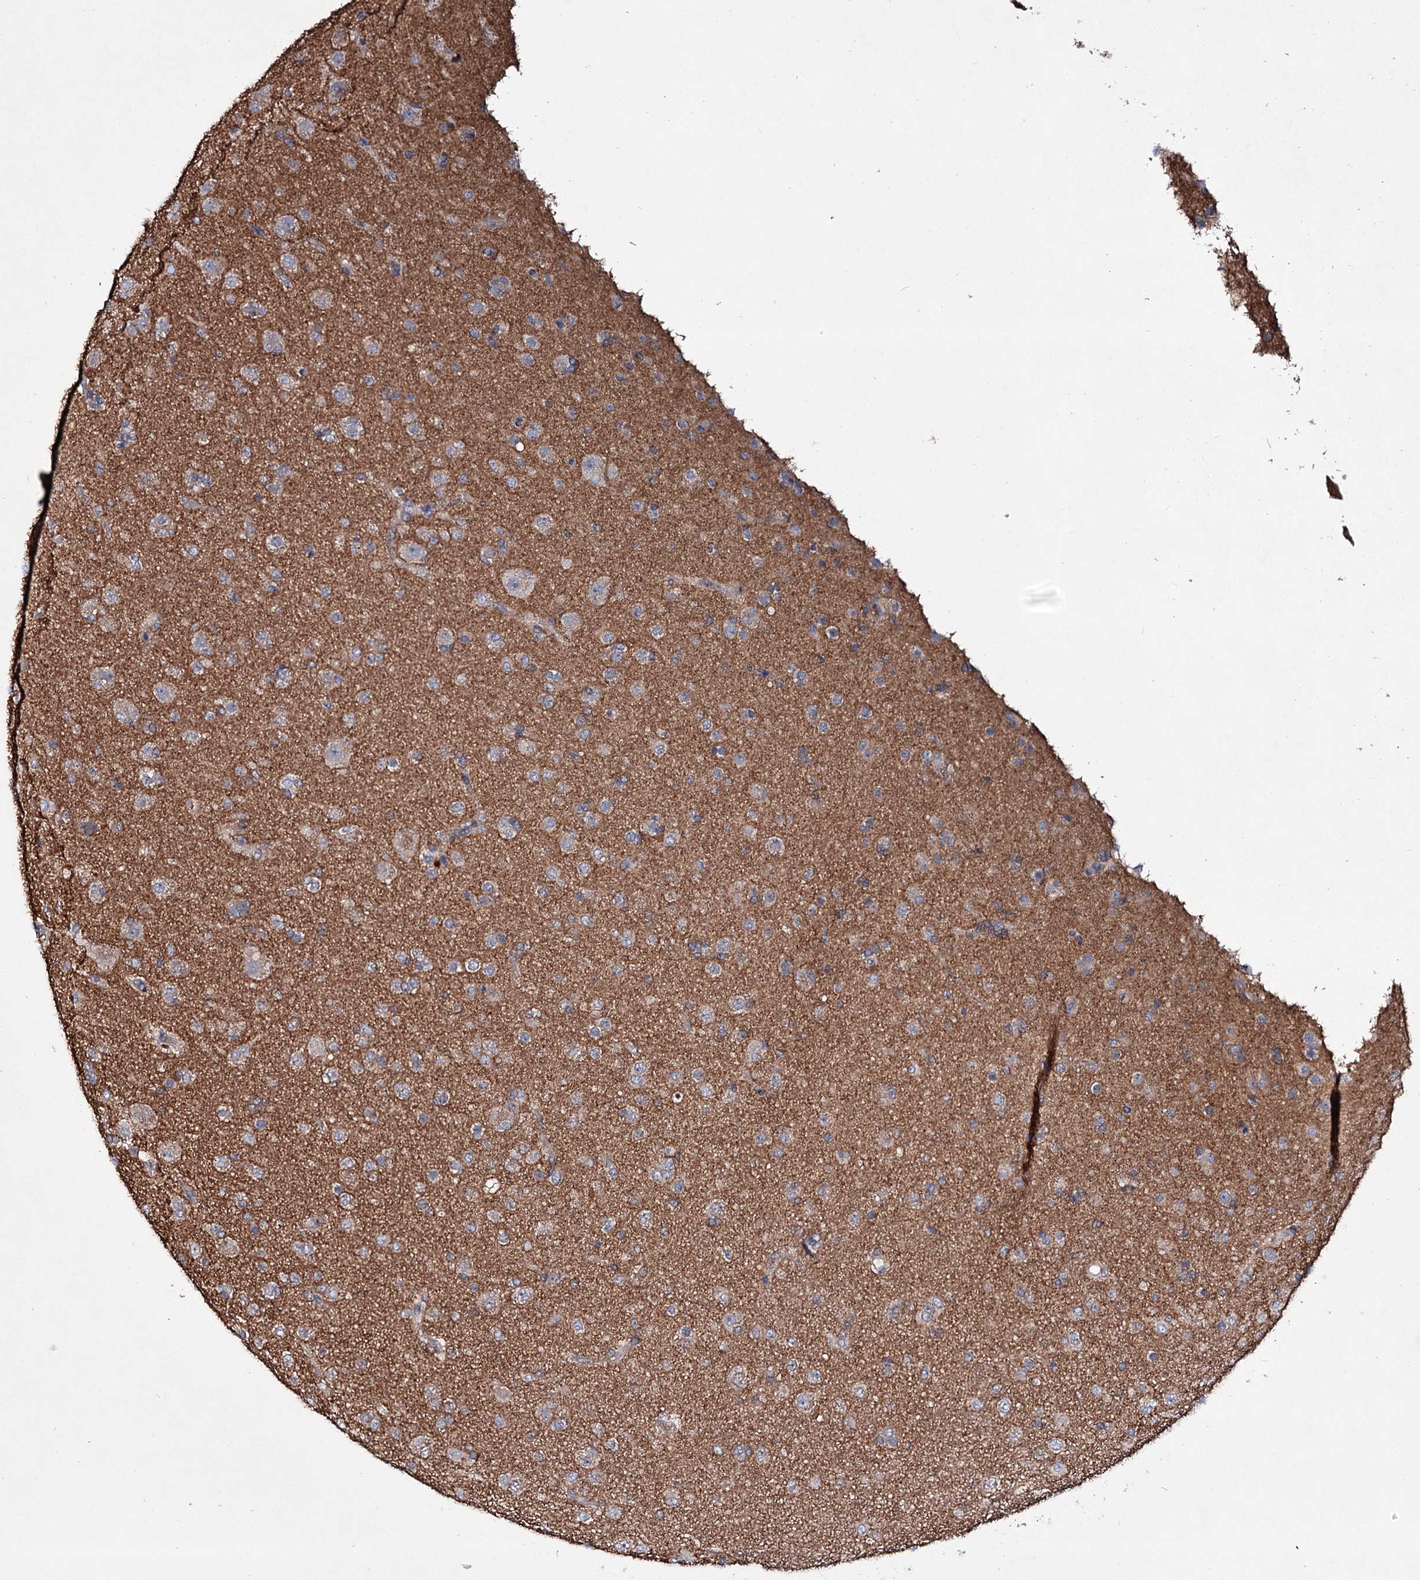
{"staining": {"intensity": "negative", "quantity": "none", "location": "none"}, "tissue": "glioma", "cell_type": "Tumor cells", "image_type": "cancer", "snomed": [{"axis": "morphology", "description": "Glioma, malignant, Low grade"}, {"axis": "topography", "description": "Brain"}], "caption": "Immunohistochemical staining of glioma displays no significant staining in tumor cells.", "gene": "PTDSS2", "patient": {"sex": "male", "age": 65}}